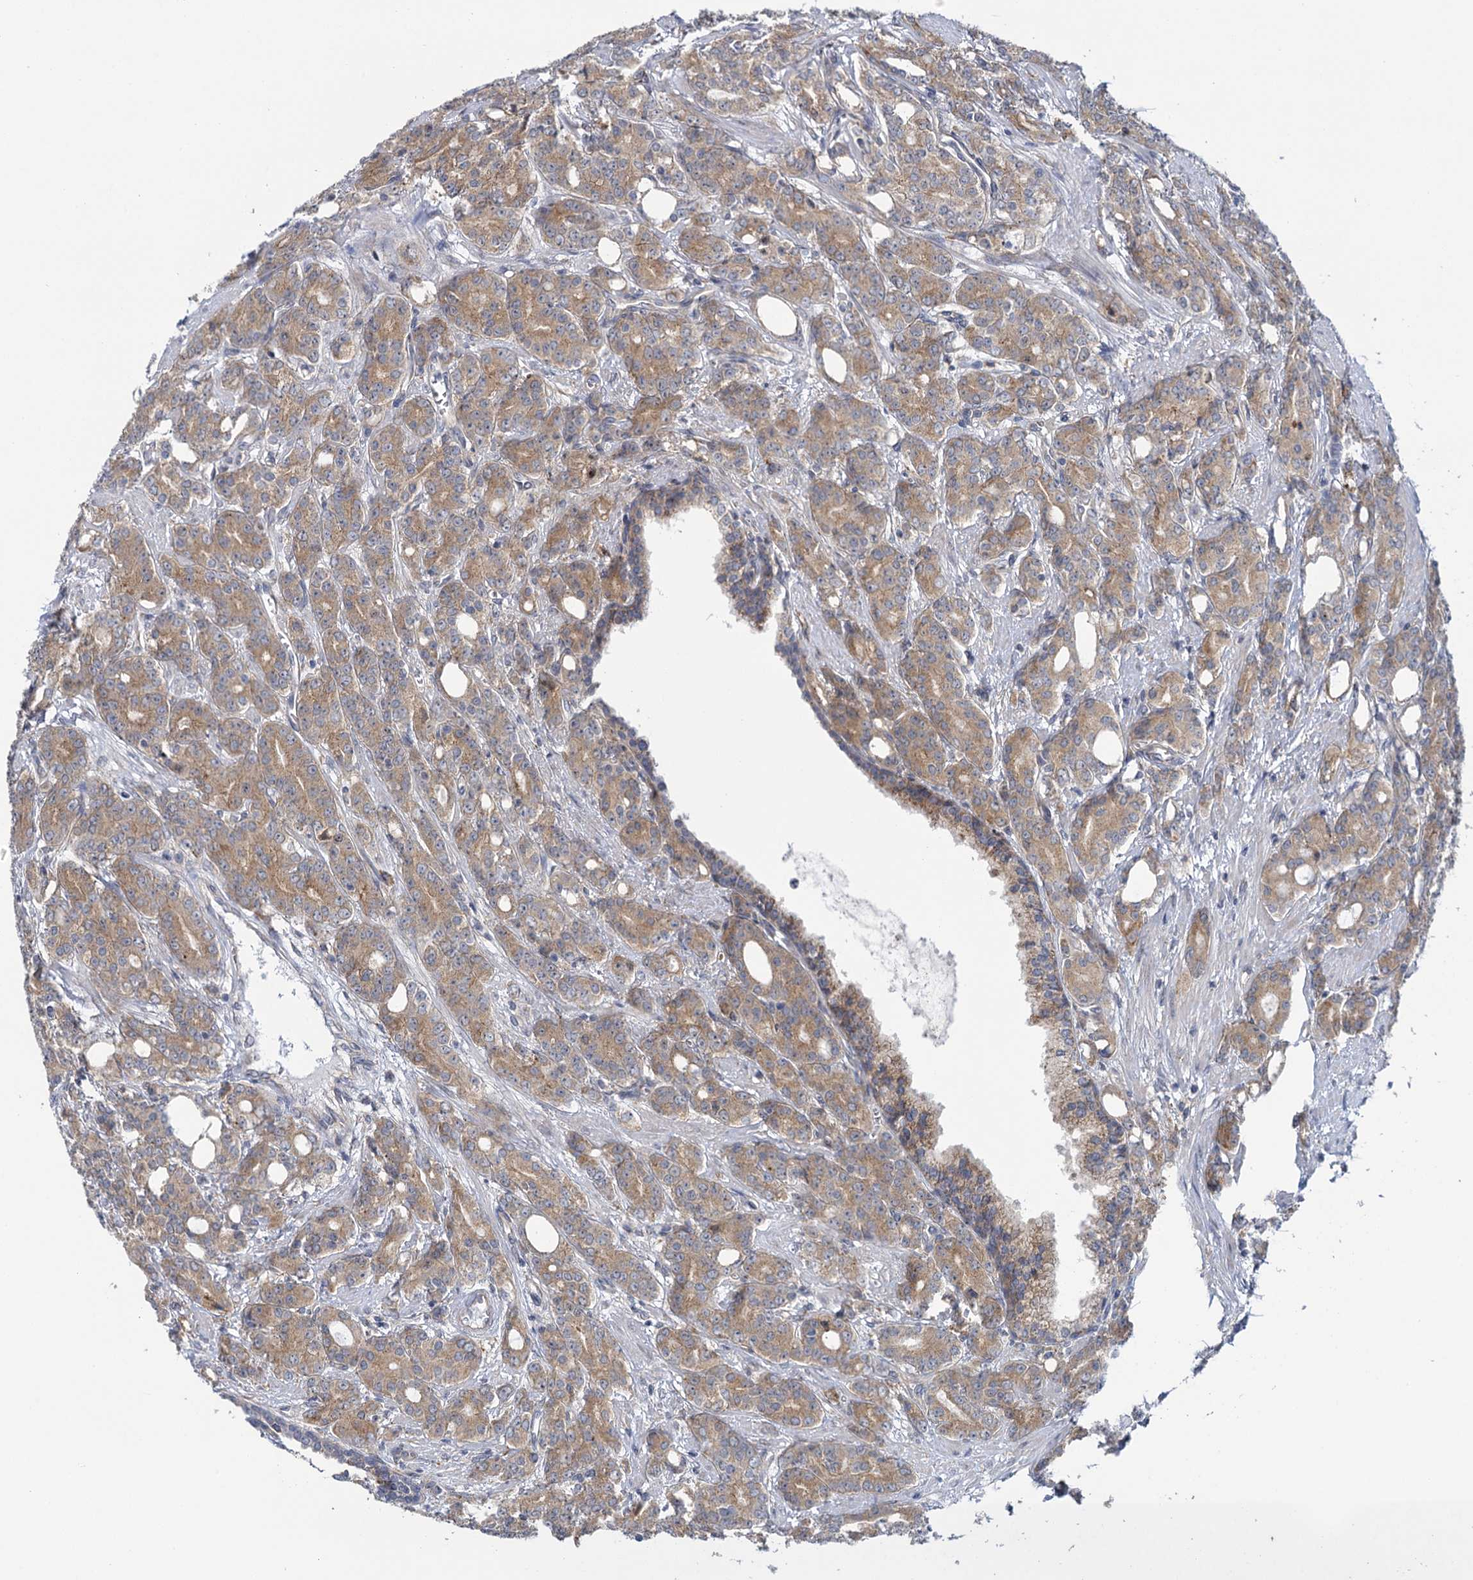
{"staining": {"intensity": "moderate", "quantity": ">75%", "location": "cytoplasmic/membranous"}, "tissue": "prostate cancer", "cell_type": "Tumor cells", "image_type": "cancer", "snomed": [{"axis": "morphology", "description": "Adenocarcinoma, High grade"}, {"axis": "topography", "description": "Prostate"}], "caption": "Immunohistochemical staining of human prostate cancer shows moderate cytoplasmic/membranous protein staining in approximately >75% of tumor cells. (DAB IHC with brightfield microscopy, high magnification).", "gene": "MBLAC2", "patient": {"sex": "male", "age": 62}}